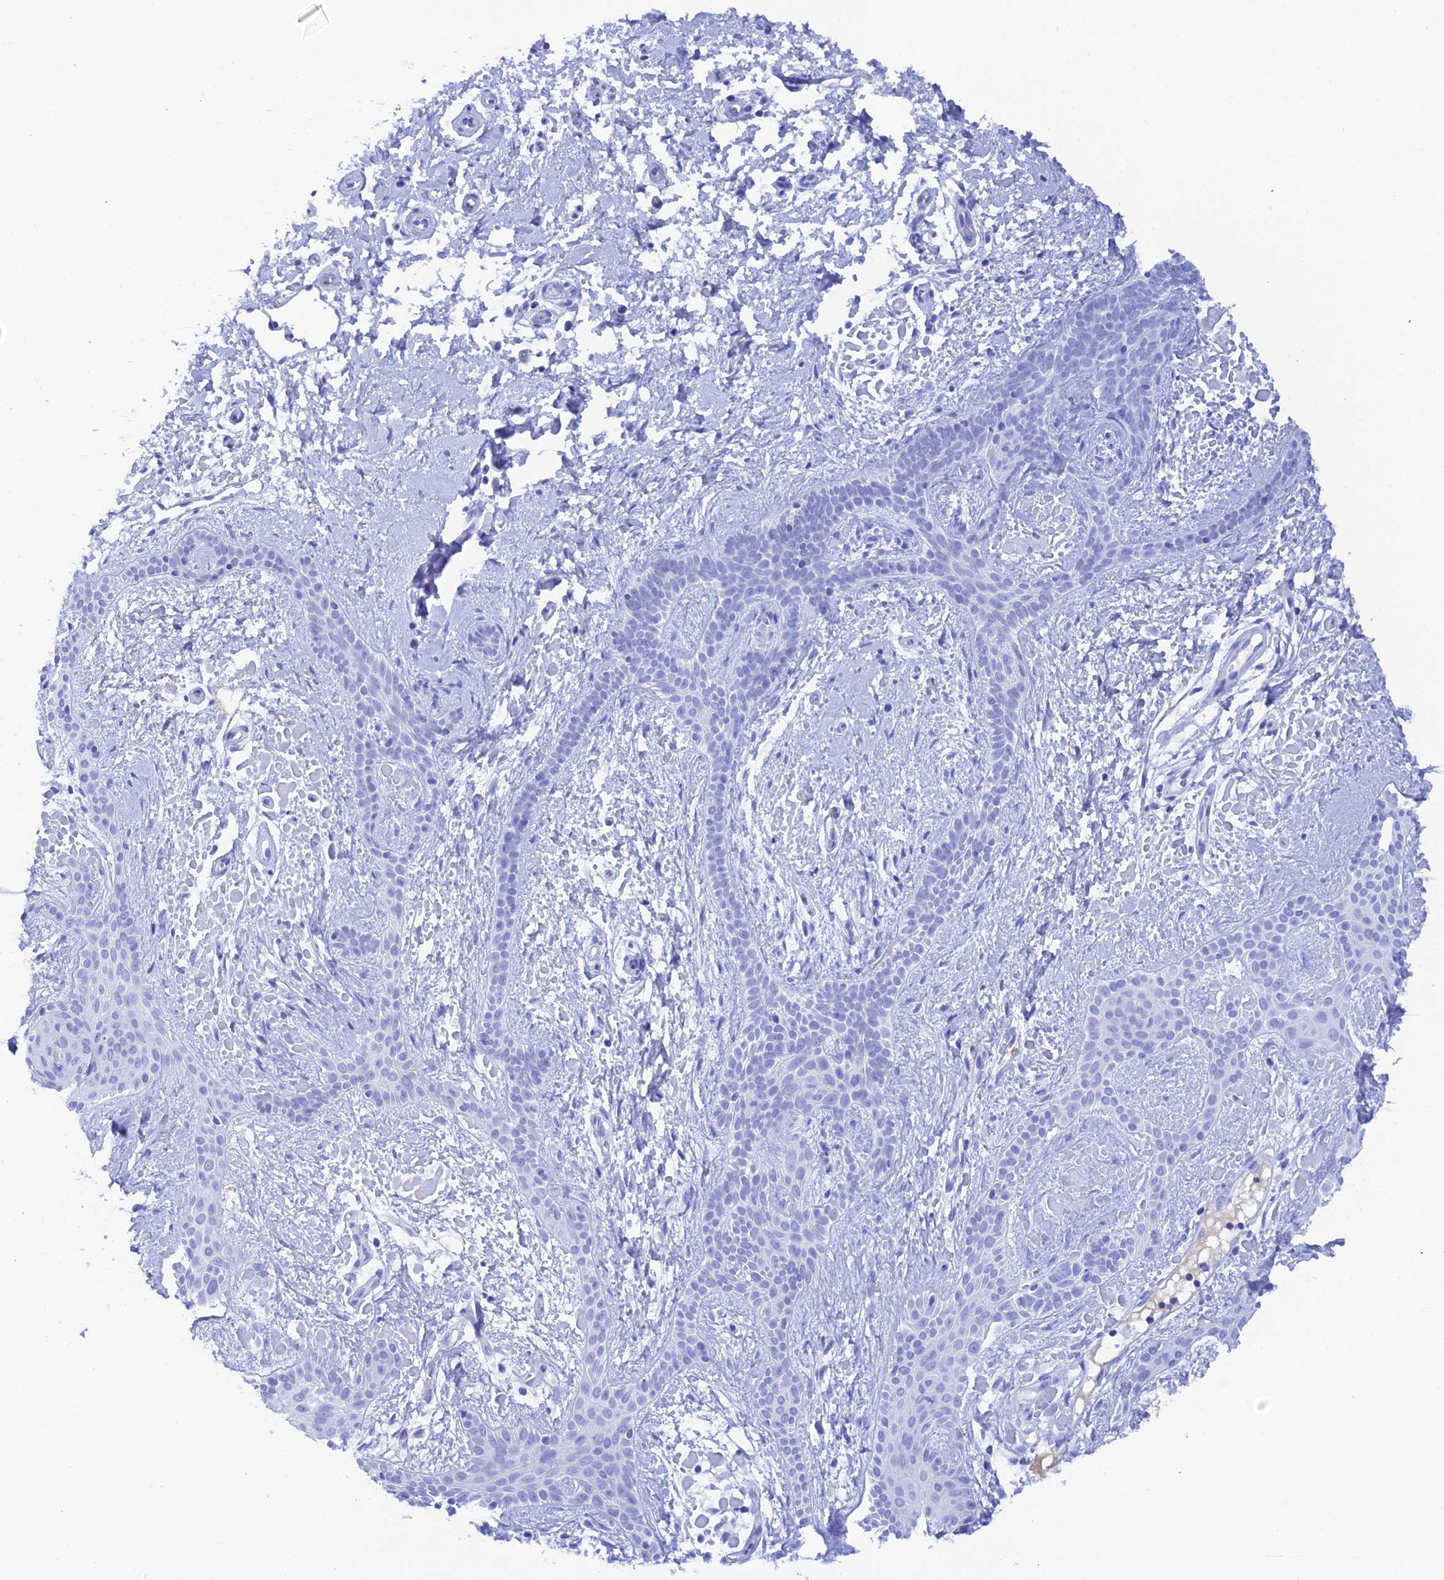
{"staining": {"intensity": "negative", "quantity": "none", "location": "none"}, "tissue": "skin cancer", "cell_type": "Tumor cells", "image_type": "cancer", "snomed": [{"axis": "morphology", "description": "Basal cell carcinoma"}, {"axis": "topography", "description": "Skin"}], "caption": "Immunohistochemistry (IHC) of basal cell carcinoma (skin) exhibits no positivity in tumor cells.", "gene": "REG1A", "patient": {"sex": "male", "age": 78}}